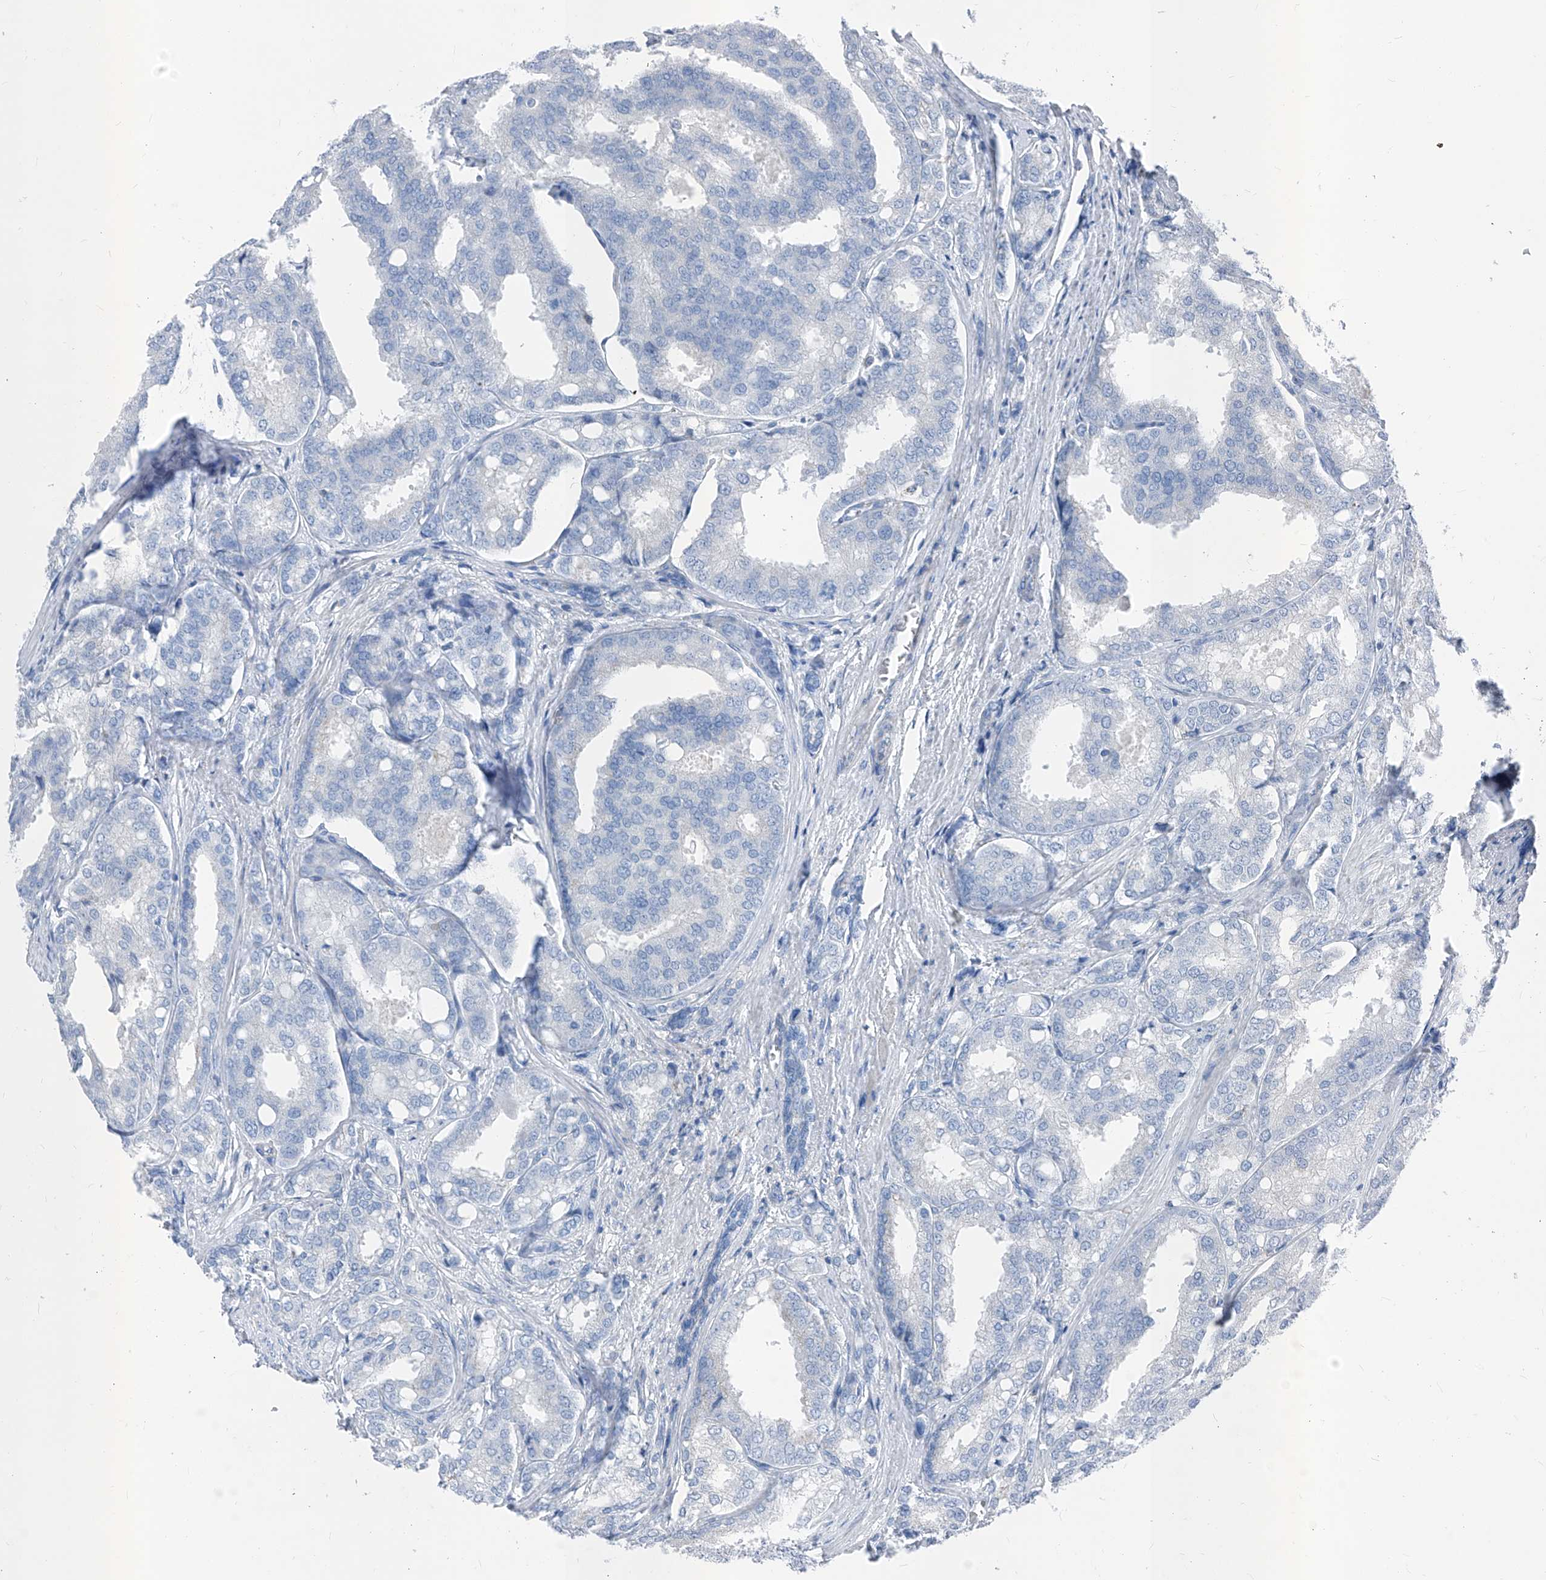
{"staining": {"intensity": "negative", "quantity": "none", "location": "none"}, "tissue": "prostate cancer", "cell_type": "Tumor cells", "image_type": "cancer", "snomed": [{"axis": "morphology", "description": "Adenocarcinoma, High grade"}, {"axis": "topography", "description": "Prostate"}], "caption": "Adenocarcinoma (high-grade) (prostate) stained for a protein using immunohistochemistry exhibits no expression tumor cells.", "gene": "AGPS", "patient": {"sex": "male", "age": 50}}